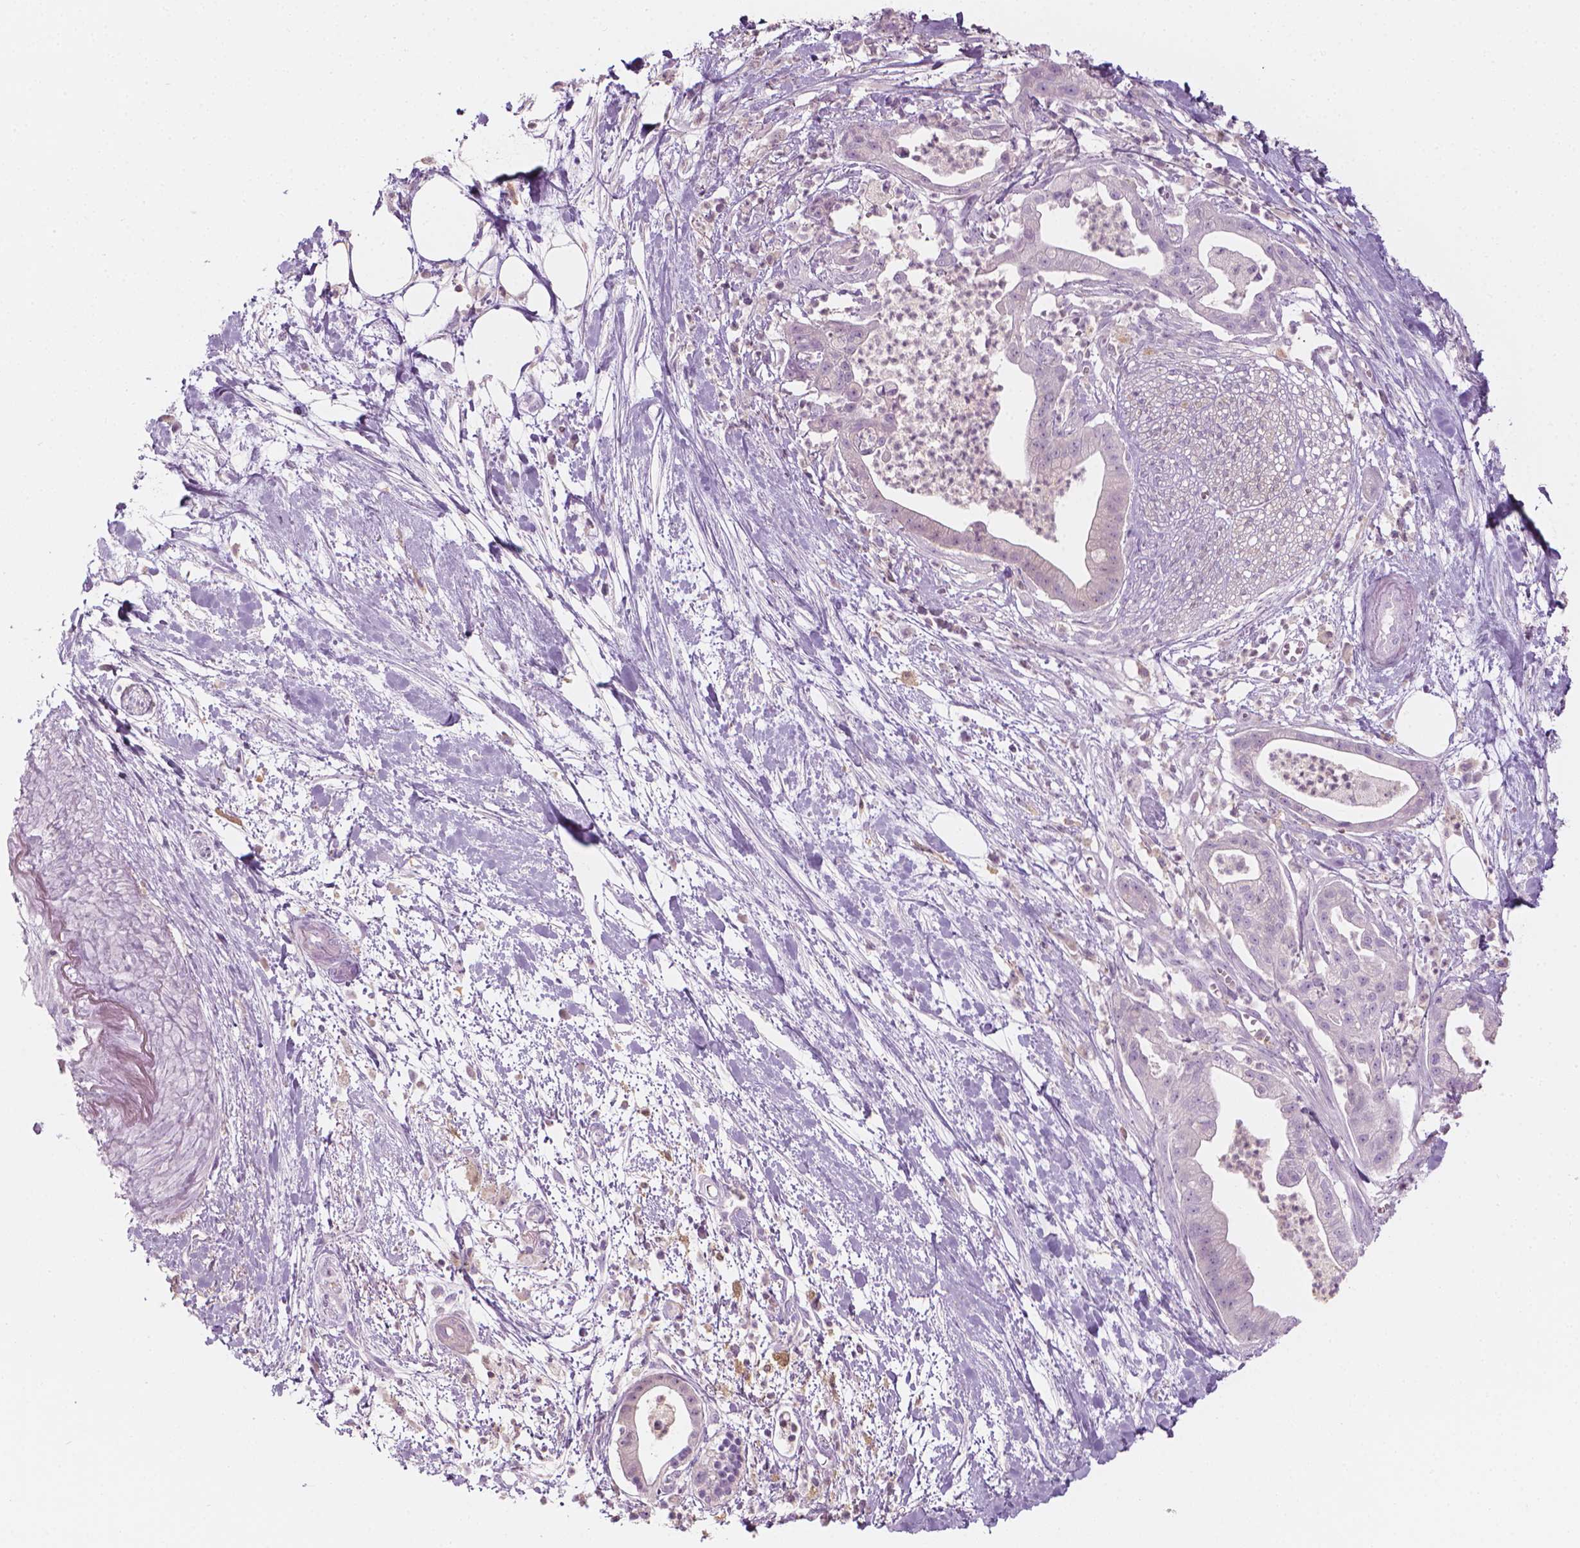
{"staining": {"intensity": "negative", "quantity": "none", "location": "none"}, "tissue": "pancreatic cancer", "cell_type": "Tumor cells", "image_type": "cancer", "snomed": [{"axis": "morphology", "description": "Normal tissue, NOS"}, {"axis": "morphology", "description": "Adenocarcinoma, NOS"}, {"axis": "topography", "description": "Lymph node"}, {"axis": "topography", "description": "Pancreas"}], "caption": "A high-resolution micrograph shows IHC staining of pancreatic adenocarcinoma, which displays no significant staining in tumor cells.", "gene": "SHMT1", "patient": {"sex": "female", "age": 58}}